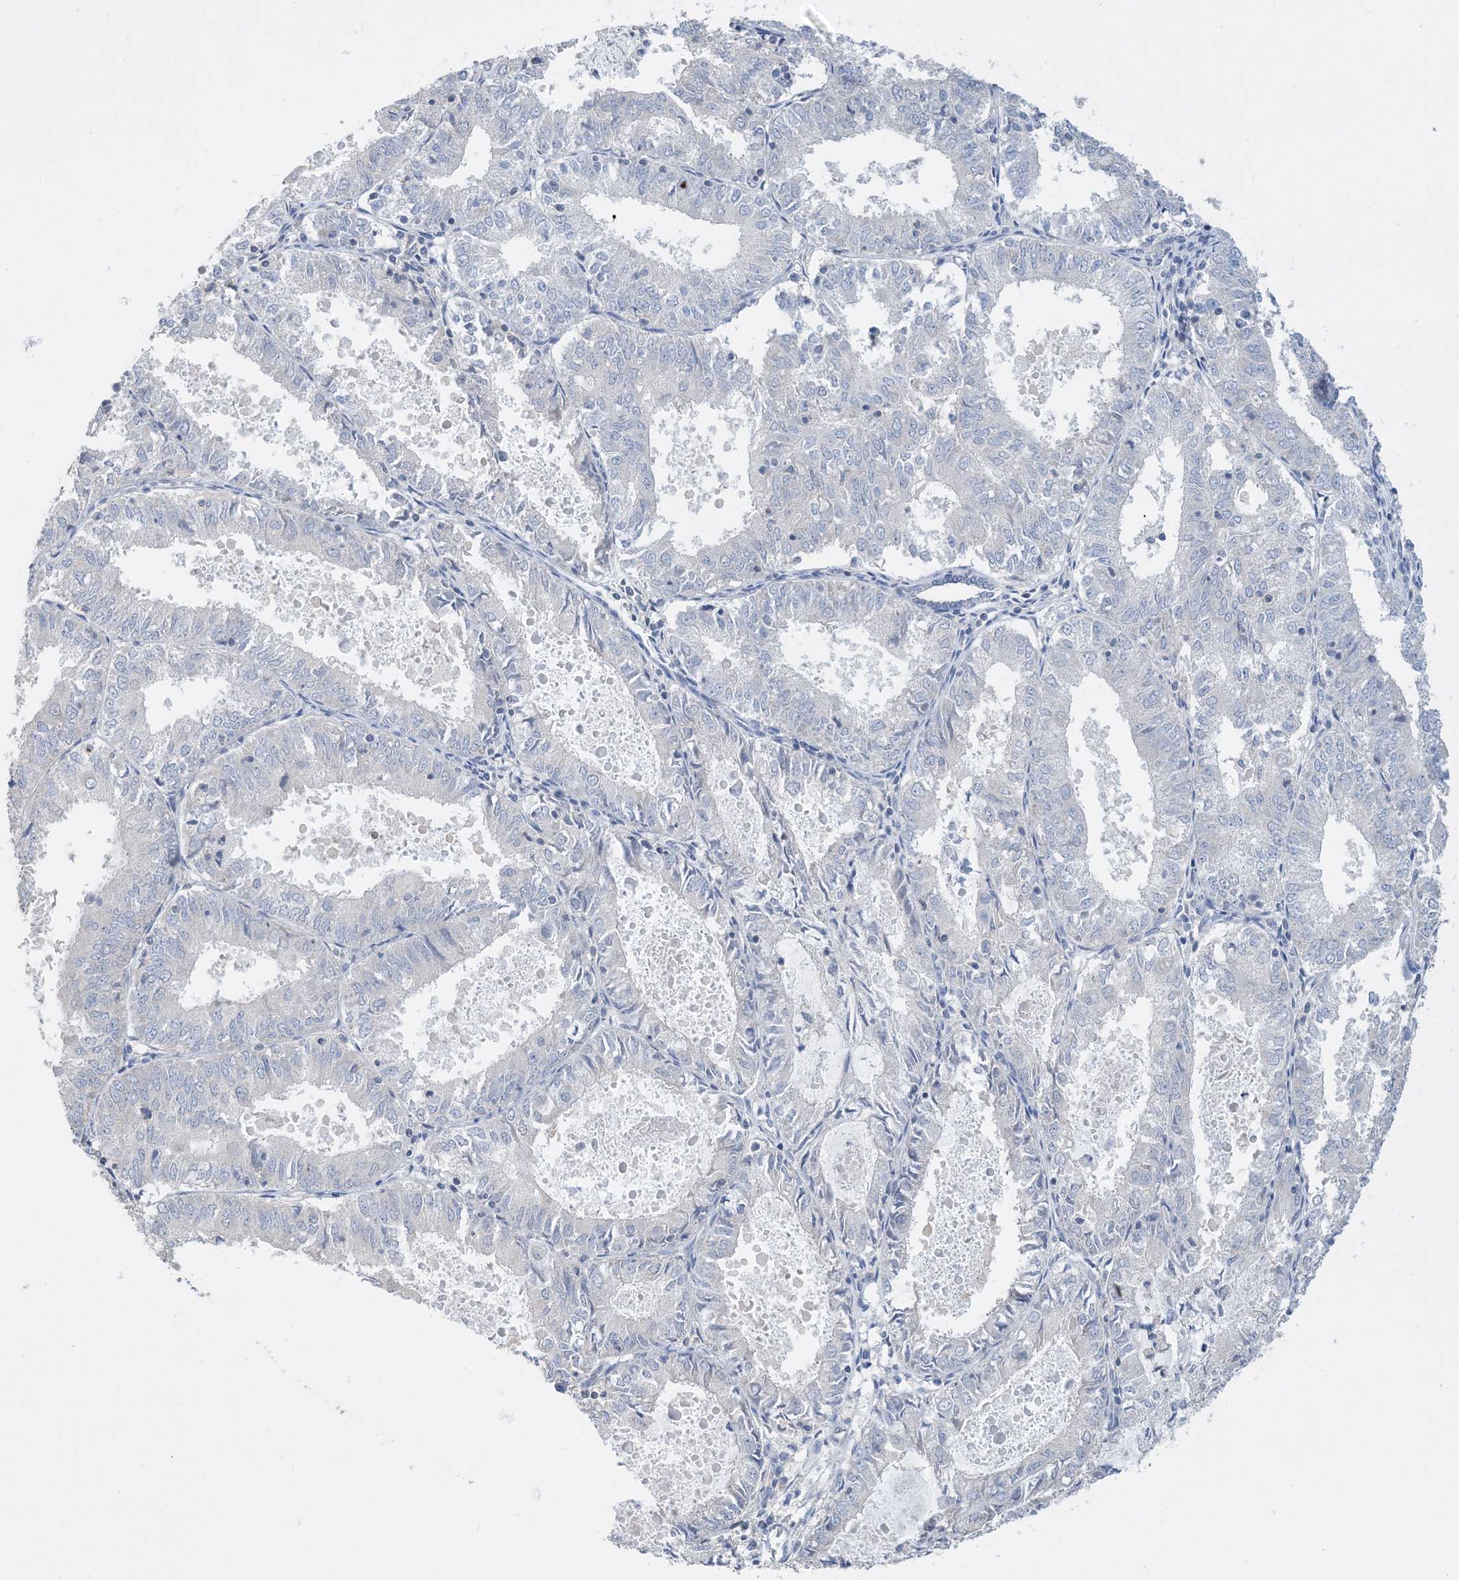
{"staining": {"intensity": "negative", "quantity": "none", "location": "none"}, "tissue": "endometrial cancer", "cell_type": "Tumor cells", "image_type": "cancer", "snomed": [{"axis": "morphology", "description": "Adenocarcinoma, NOS"}, {"axis": "topography", "description": "Endometrium"}], "caption": "Immunohistochemistry (IHC) micrograph of human adenocarcinoma (endometrial) stained for a protein (brown), which shows no expression in tumor cells.", "gene": "KPRP", "patient": {"sex": "female", "age": 57}}